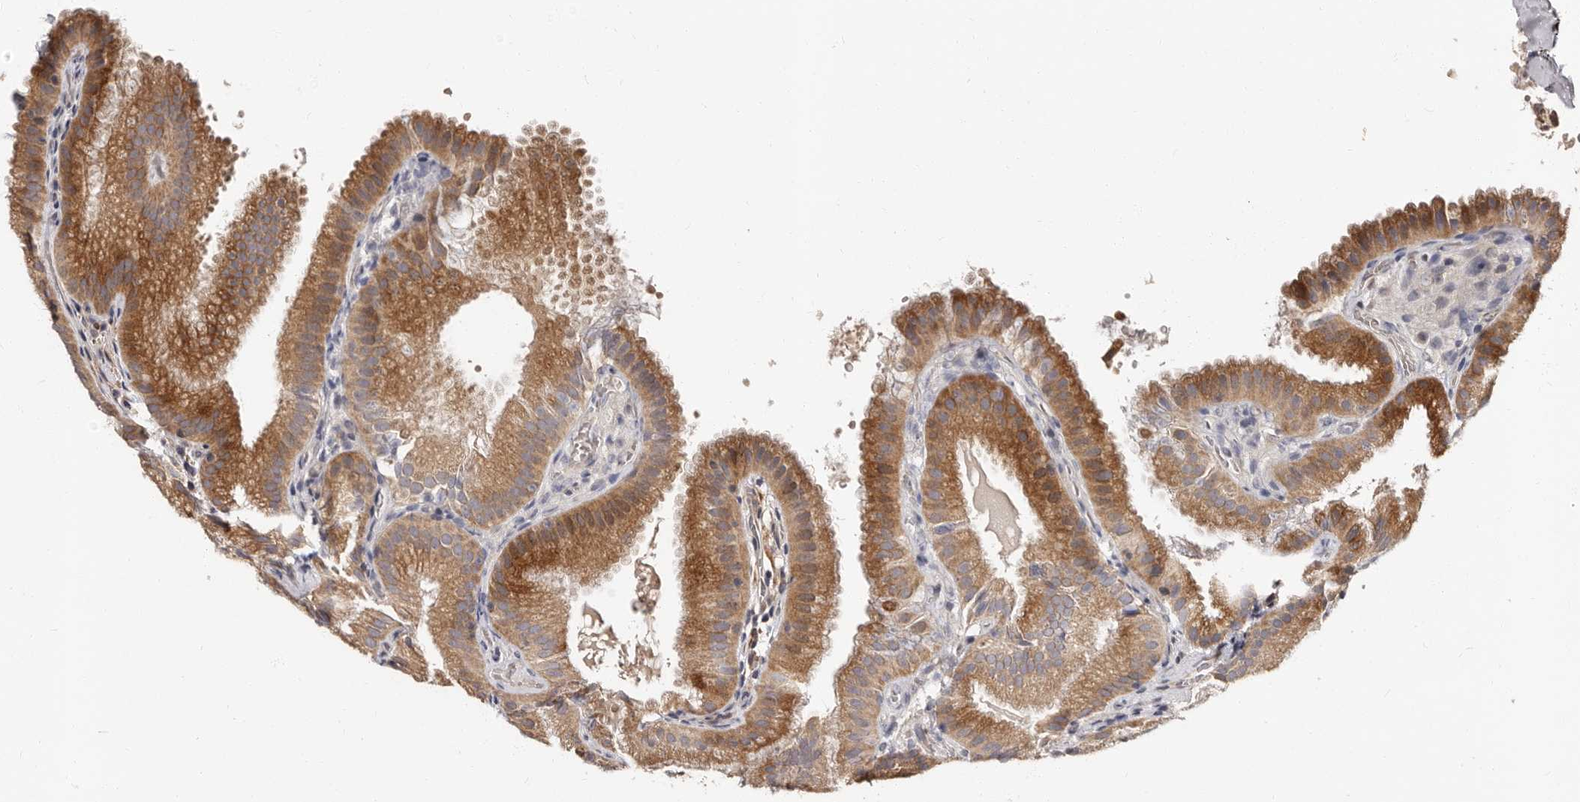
{"staining": {"intensity": "strong", "quantity": ">75%", "location": "cytoplasmic/membranous"}, "tissue": "gallbladder", "cell_type": "Glandular cells", "image_type": "normal", "snomed": [{"axis": "morphology", "description": "Normal tissue, NOS"}, {"axis": "topography", "description": "Gallbladder"}], "caption": "IHC (DAB (3,3'-diaminobenzidine)) staining of unremarkable human gallbladder reveals strong cytoplasmic/membranous protein expression in approximately >75% of glandular cells. (IHC, brightfield microscopy, high magnification).", "gene": "TBC1D22B", "patient": {"sex": "female", "age": 30}}